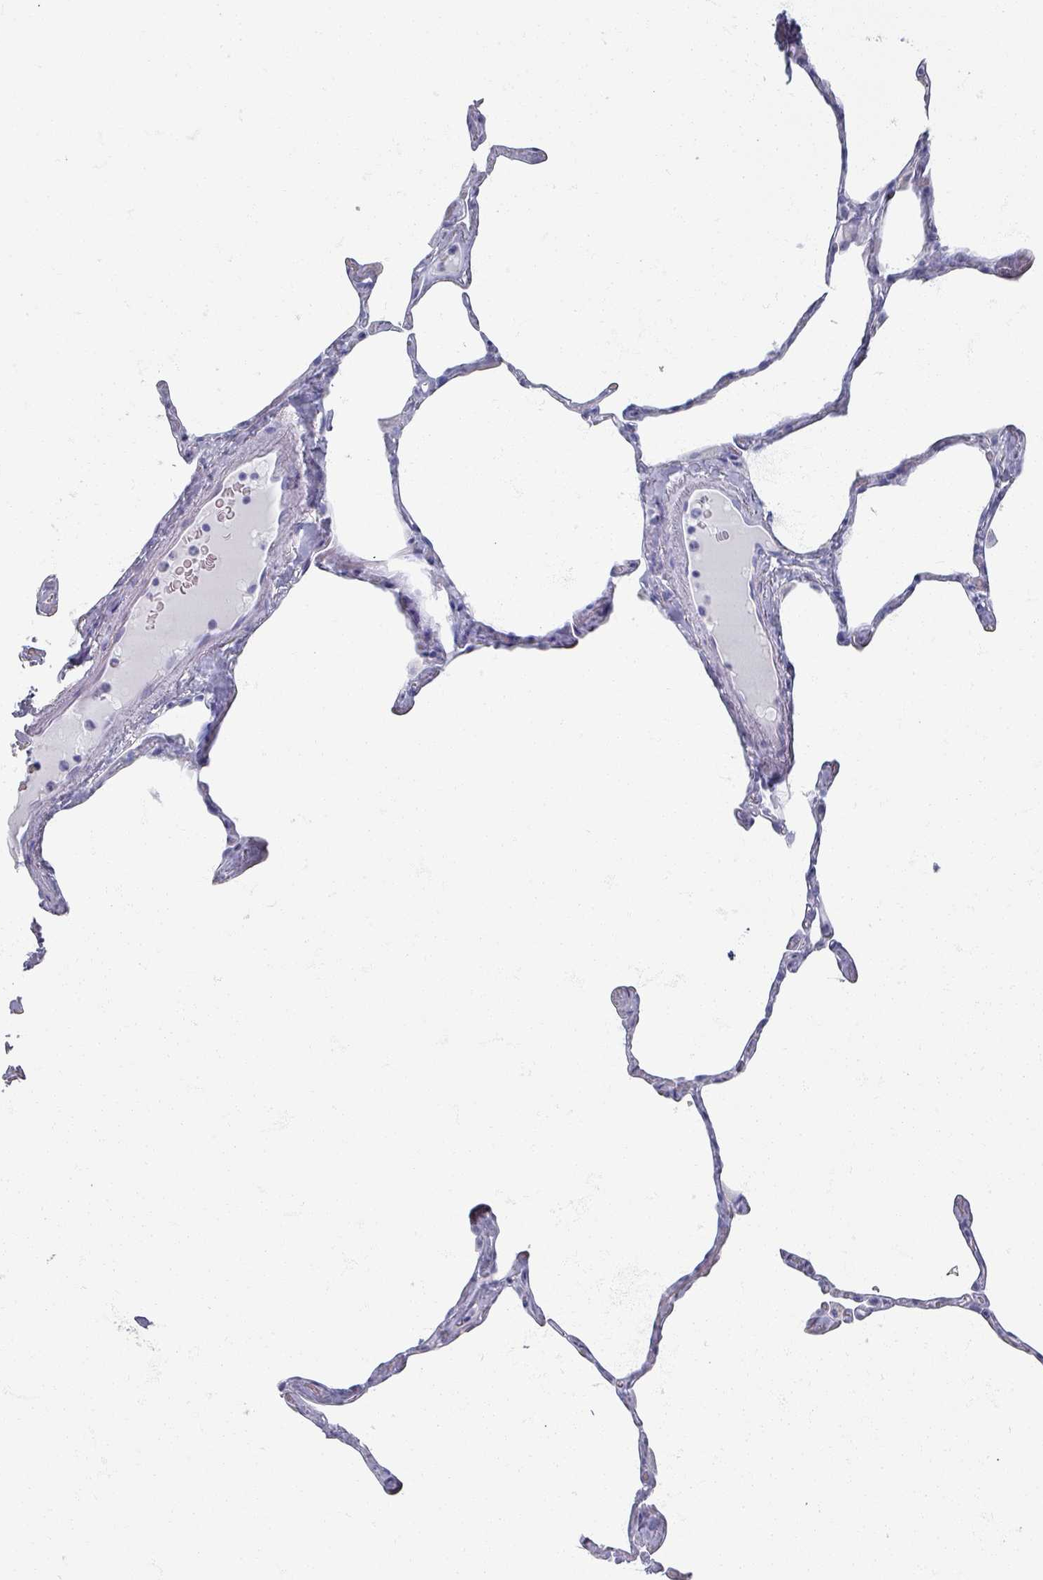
{"staining": {"intensity": "negative", "quantity": "none", "location": "none"}, "tissue": "lung", "cell_type": "Alveolar cells", "image_type": "normal", "snomed": [{"axis": "morphology", "description": "Normal tissue, NOS"}, {"axis": "topography", "description": "Lung"}], "caption": "Micrograph shows no significant protein positivity in alveolar cells of normal lung. (DAB immunohistochemistry visualized using brightfield microscopy, high magnification).", "gene": "OMG", "patient": {"sex": "male", "age": 65}}